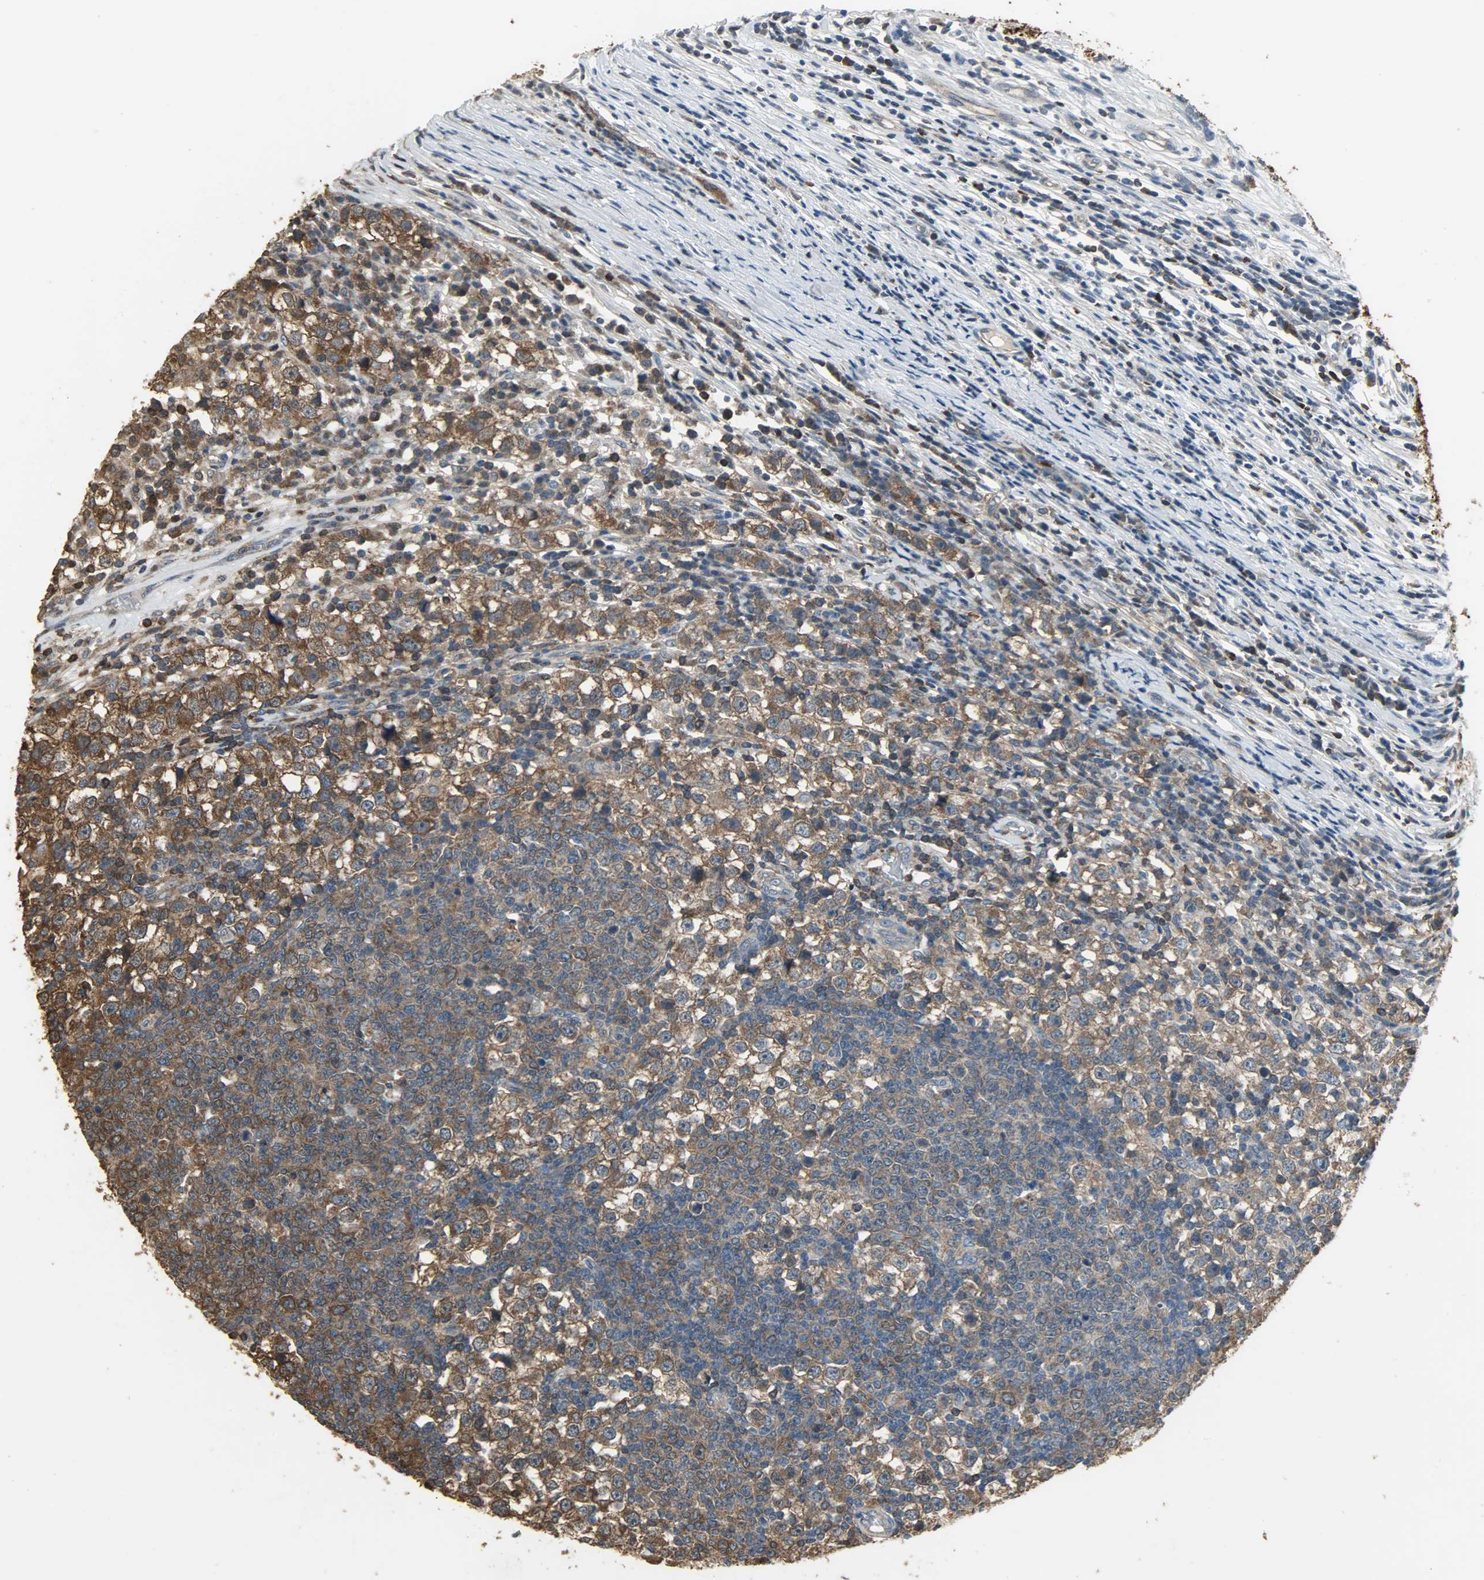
{"staining": {"intensity": "moderate", "quantity": ">75%", "location": "cytoplasmic/membranous"}, "tissue": "testis cancer", "cell_type": "Tumor cells", "image_type": "cancer", "snomed": [{"axis": "morphology", "description": "Seminoma, NOS"}, {"axis": "topography", "description": "Testis"}], "caption": "An immunohistochemistry image of tumor tissue is shown. Protein staining in brown shows moderate cytoplasmic/membranous positivity in testis seminoma within tumor cells.", "gene": "LDHB", "patient": {"sex": "male", "age": 65}}